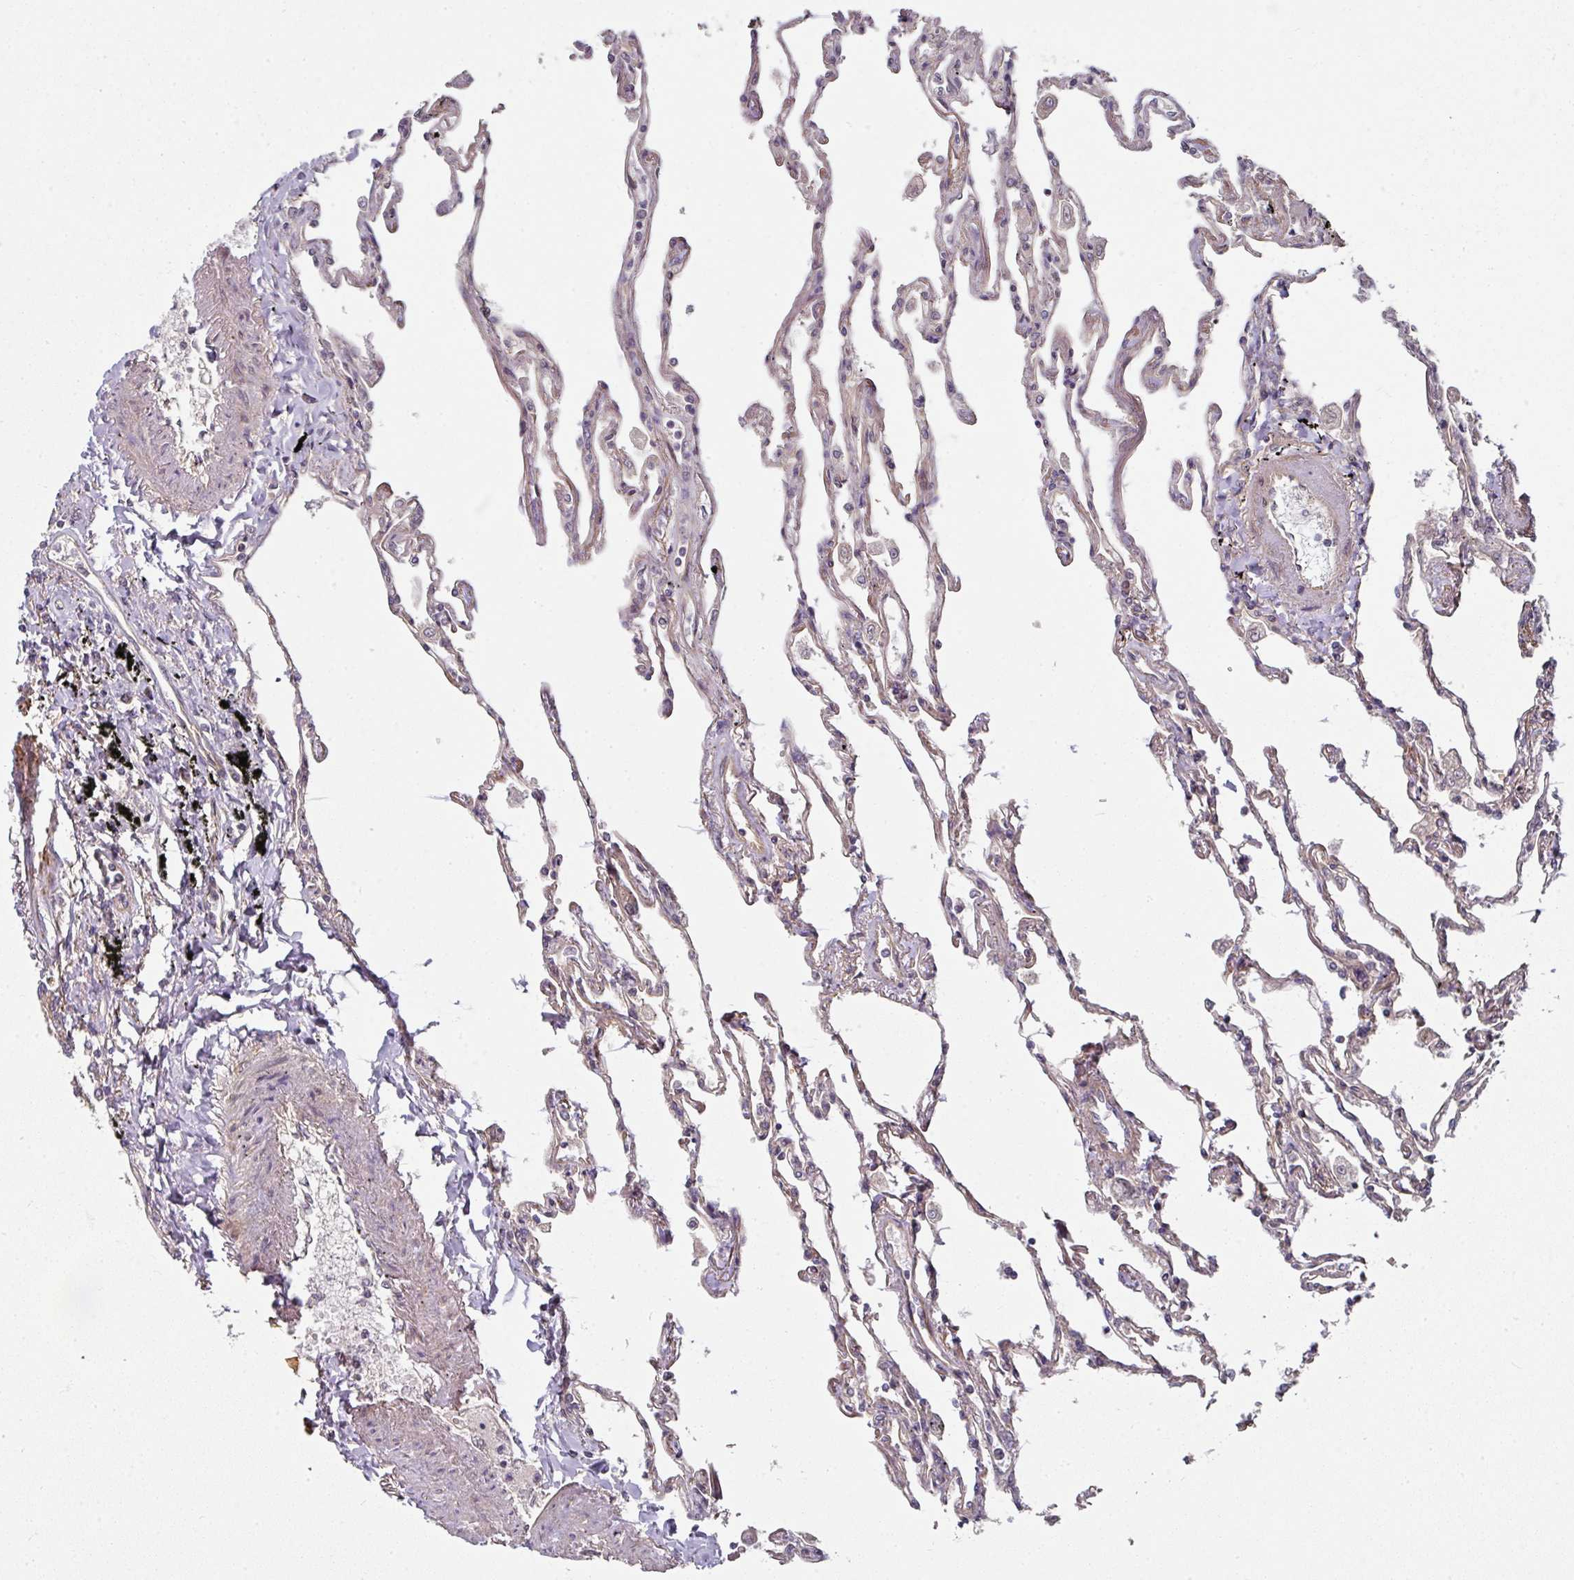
{"staining": {"intensity": "moderate", "quantity": "25%-75%", "location": "cytoplasmic/membranous"}, "tissue": "lung", "cell_type": "Alveolar cells", "image_type": "normal", "snomed": [{"axis": "morphology", "description": "Normal tissue, NOS"}, {"axis": "topography", "description": "Lung"}], "caption": "High-power microscopy captured an immunohistochemistry photomicrograph of normal lung, revealing moderate cytoplasmic/membranous positivity in approximately 25%-75% of alveolar cells.", "gene": "MAP2K2", "patient": {"sex": "female", "age": 67}}